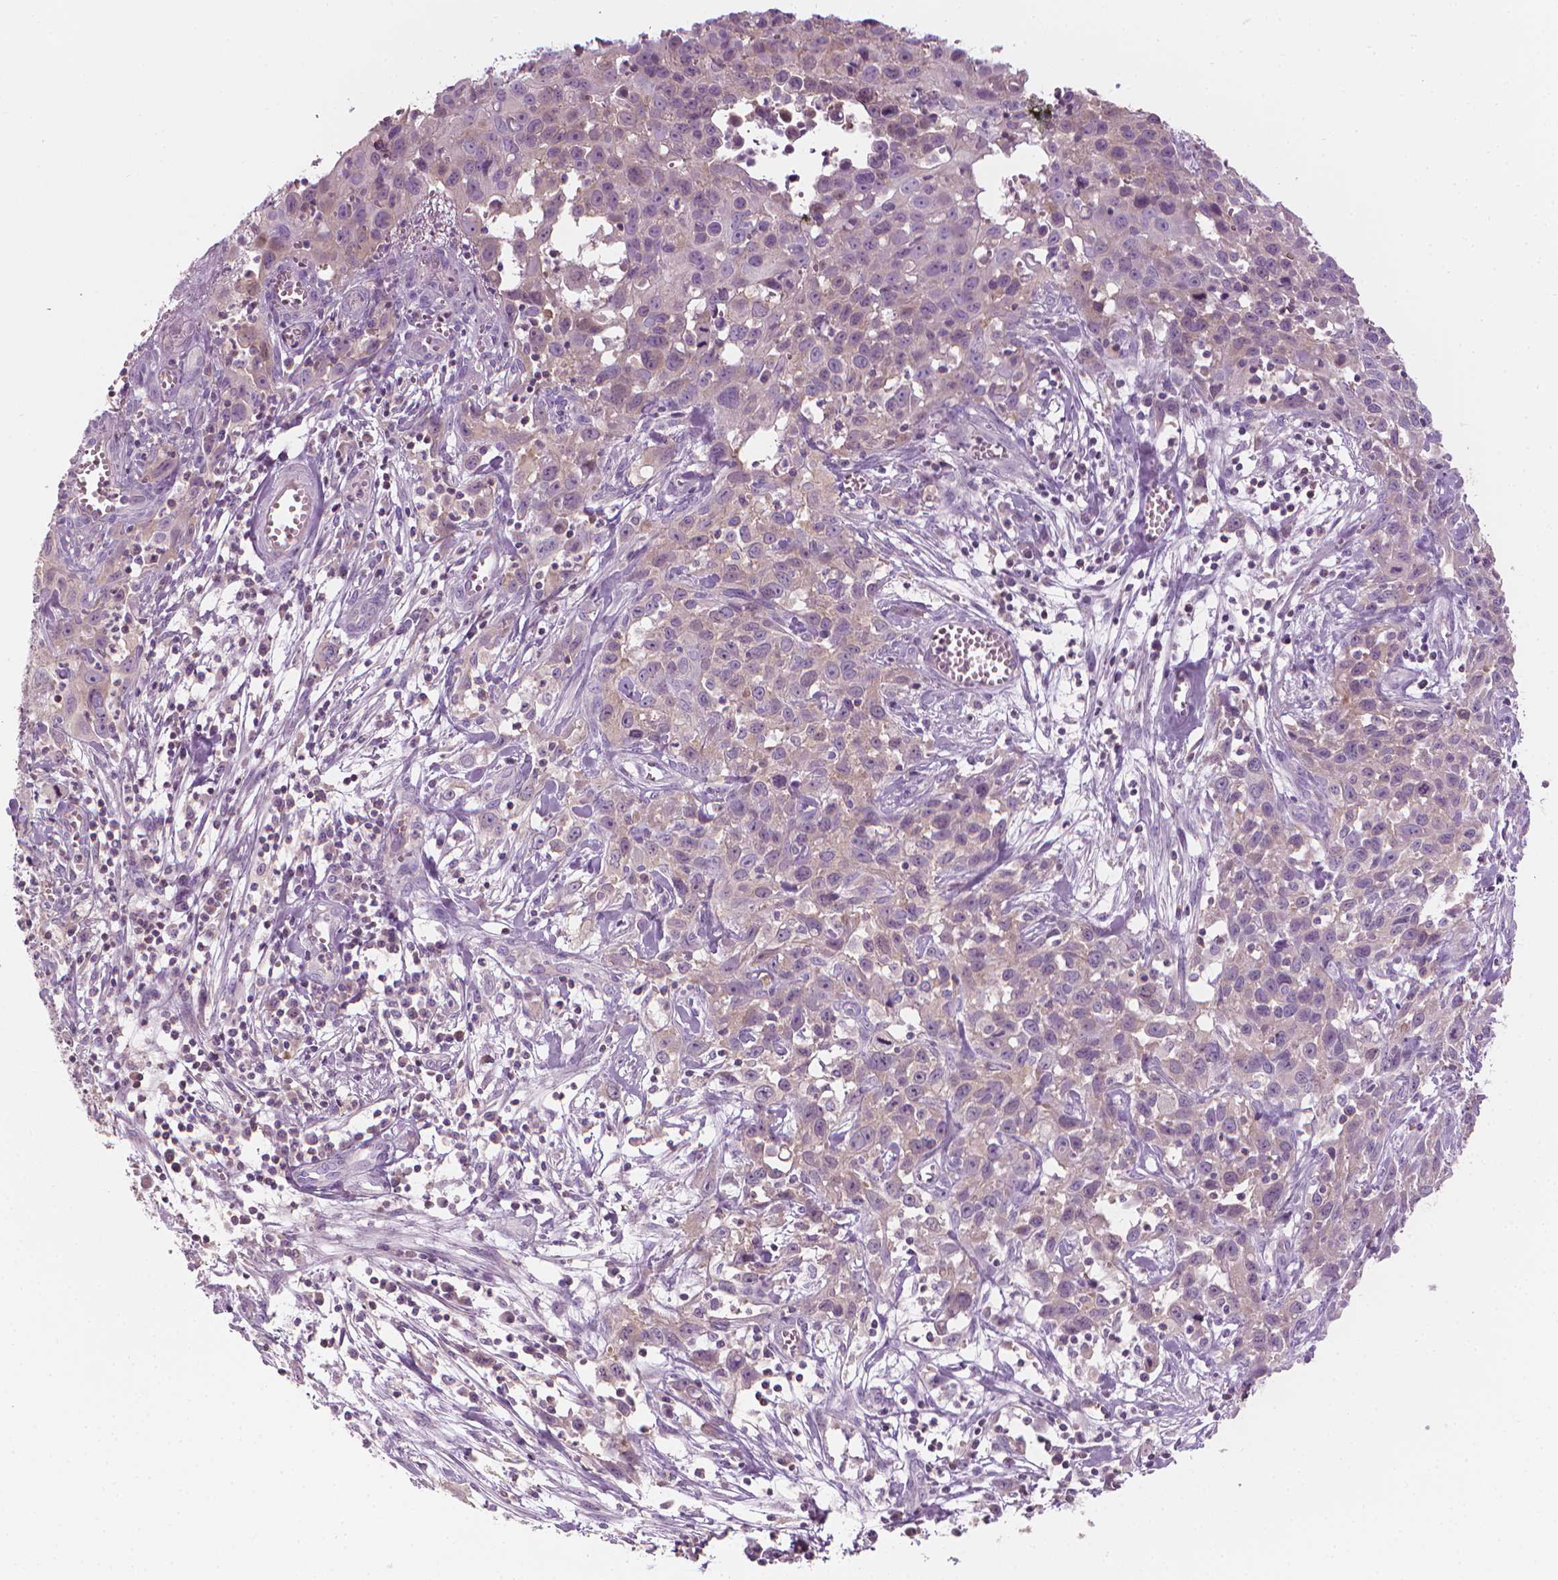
{"staining": {"intensity": "negative", "quantity": "none", "location": "none"}, "tissue": "cervical cancer", "cell_type": "Tumor cells", "image_type": "cancer", "snomed": [{"axis": "morphology", "description": "Squamous cell carcinoma, NOS"}, {"axis": "topography", "description": "Cervix"}], "caption": "Cervical cancer stained for a protein using IHC shows no expression tumor cells.", "gene": "SHMT1", "patient": {"sex": "female", "age": 38}}